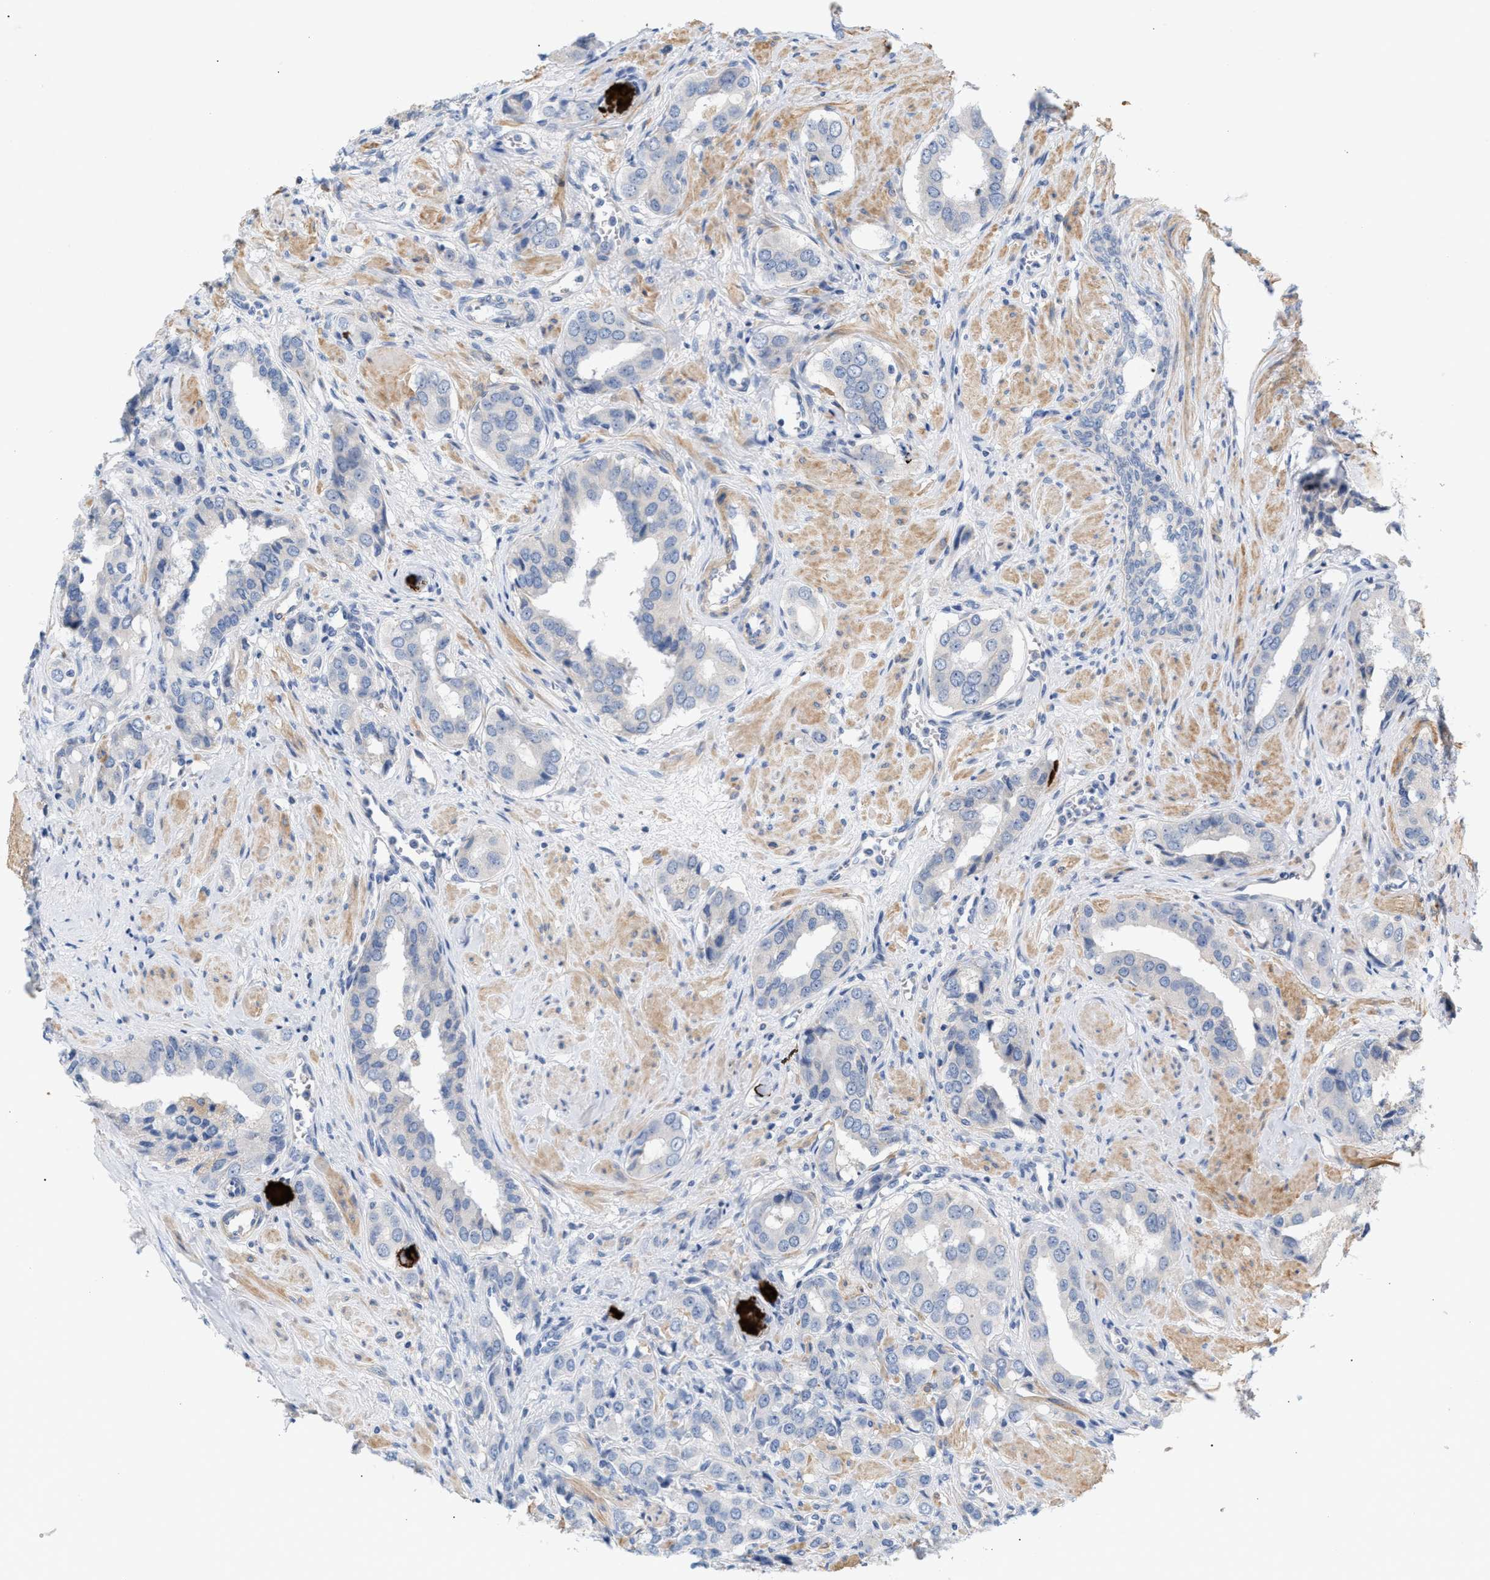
{"staining": {"intensity": "negative", "quantity": "none", "location": "none"}, "tissue": "prostate cancer", "cell_type": "Tumor cells", "image_type": "cancer", "snomed": [{"axis": "morphology", "description": "Adenocarcinoma, High grade"}, {"axis": "topography", "description": "Prostate"}], "caption": "Prostate cancer (high-grade adenocarcinoma) stained for a protein using immunohistochemistry (IHC) demonstrates no positivity tumor cells.", "gene": "LRCH1", "patient": {"sex": "male", "age": 52}}